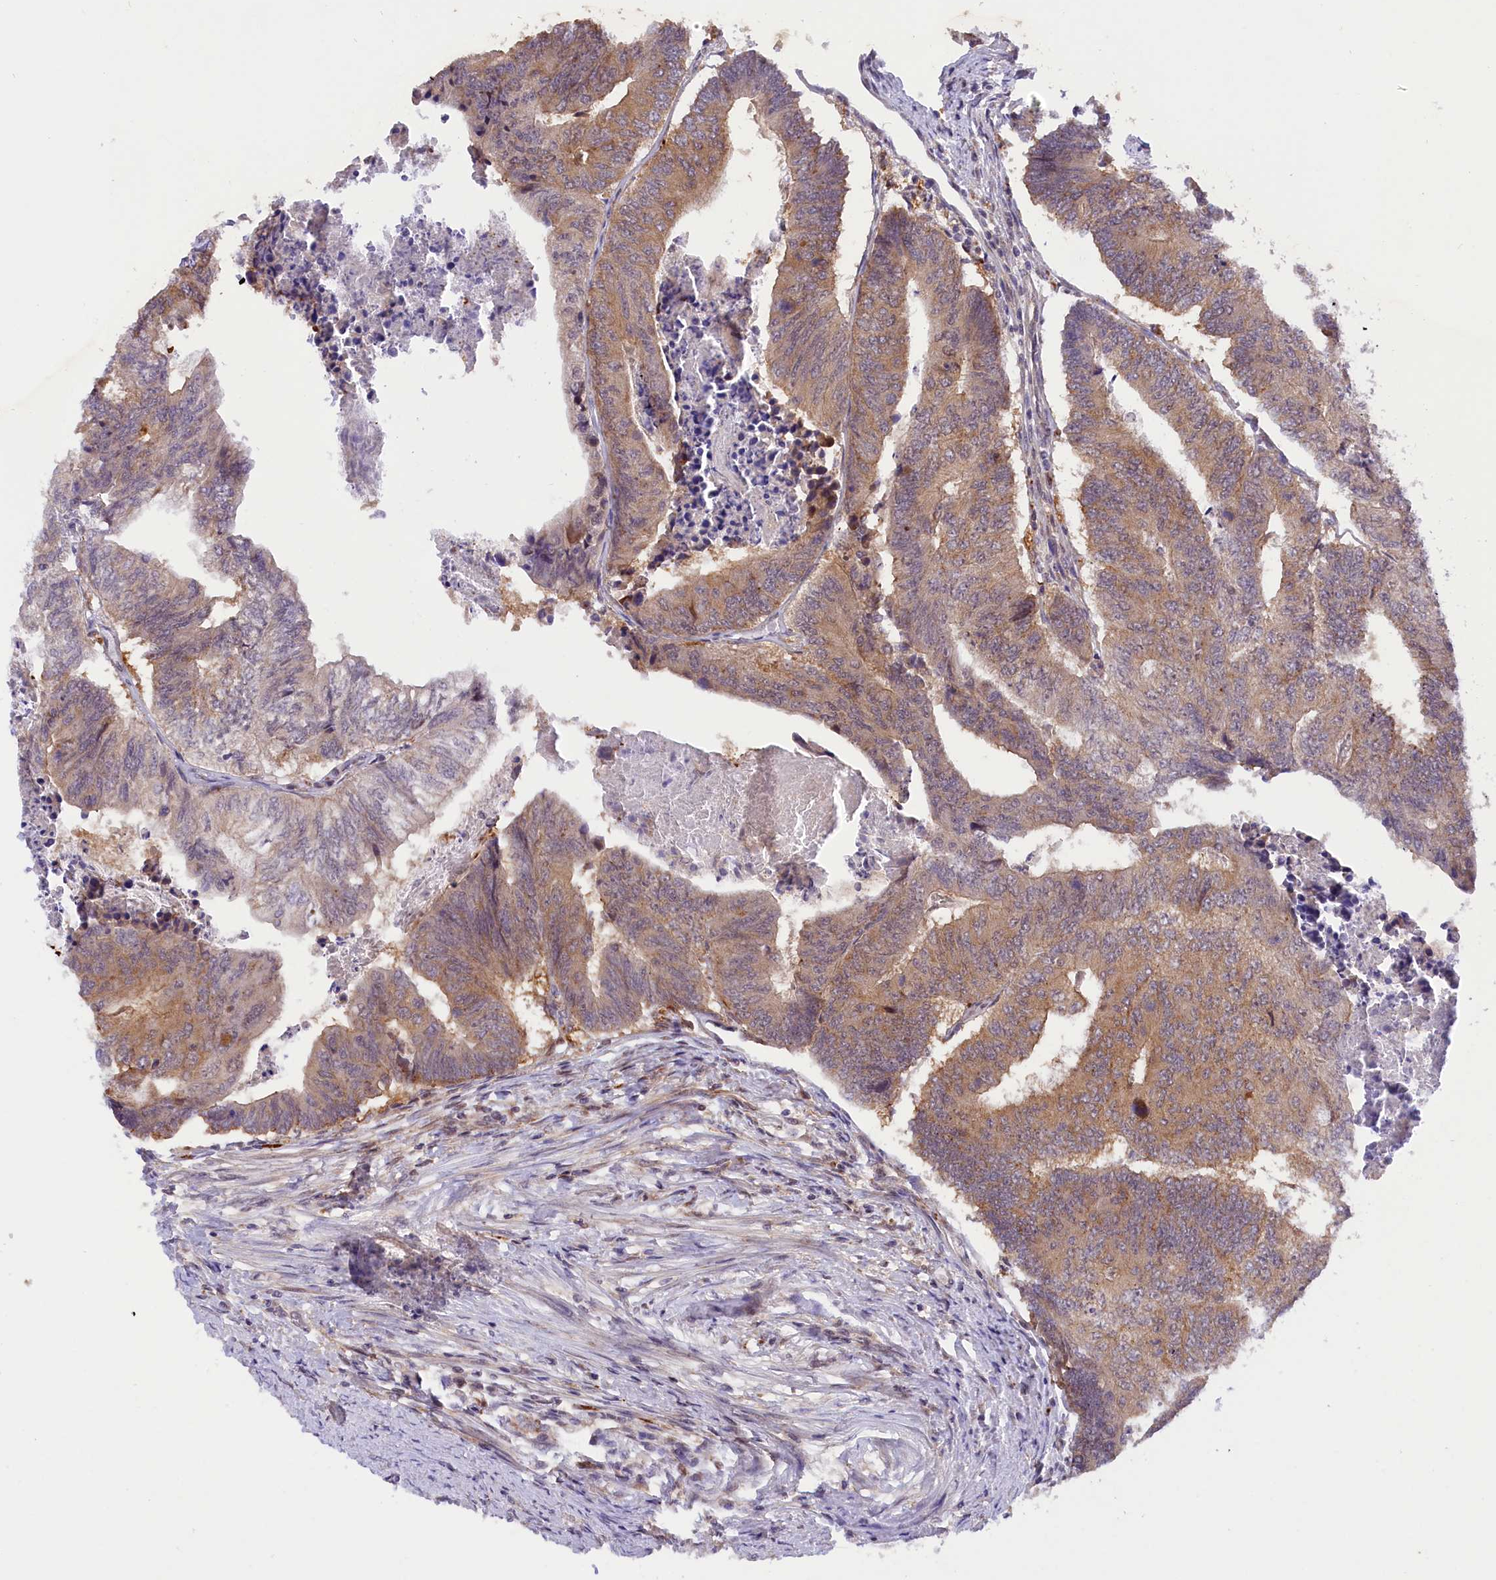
{"staining": {"intensity": "weak", "quantity": "25%-75%", "location": "cytoplasmic/membranous"}, "tissue": "colorectal cancer", "cell_type": "Tumor cells", "image_type": "cancer", "snomed": [{"axis": "morphology", "description": "Adenocarcinoma, NOS"}, {"axis": "topography", "description": "Colon"}], "caption": "Brown immunohistochemical staining in adenocarcinoma (colorectal) reveals weak cytoplasmic/membranous expression in about 25%-75% of tumor cells. The staining is performed using DAB (3,3'-diaminobenzidine) brown chromogen to label protein expression. The nuclei are counter-stained blue using hematoxylin.", "gene": "SAMD4A", "patient": {"sex": "female", "age": 67}}